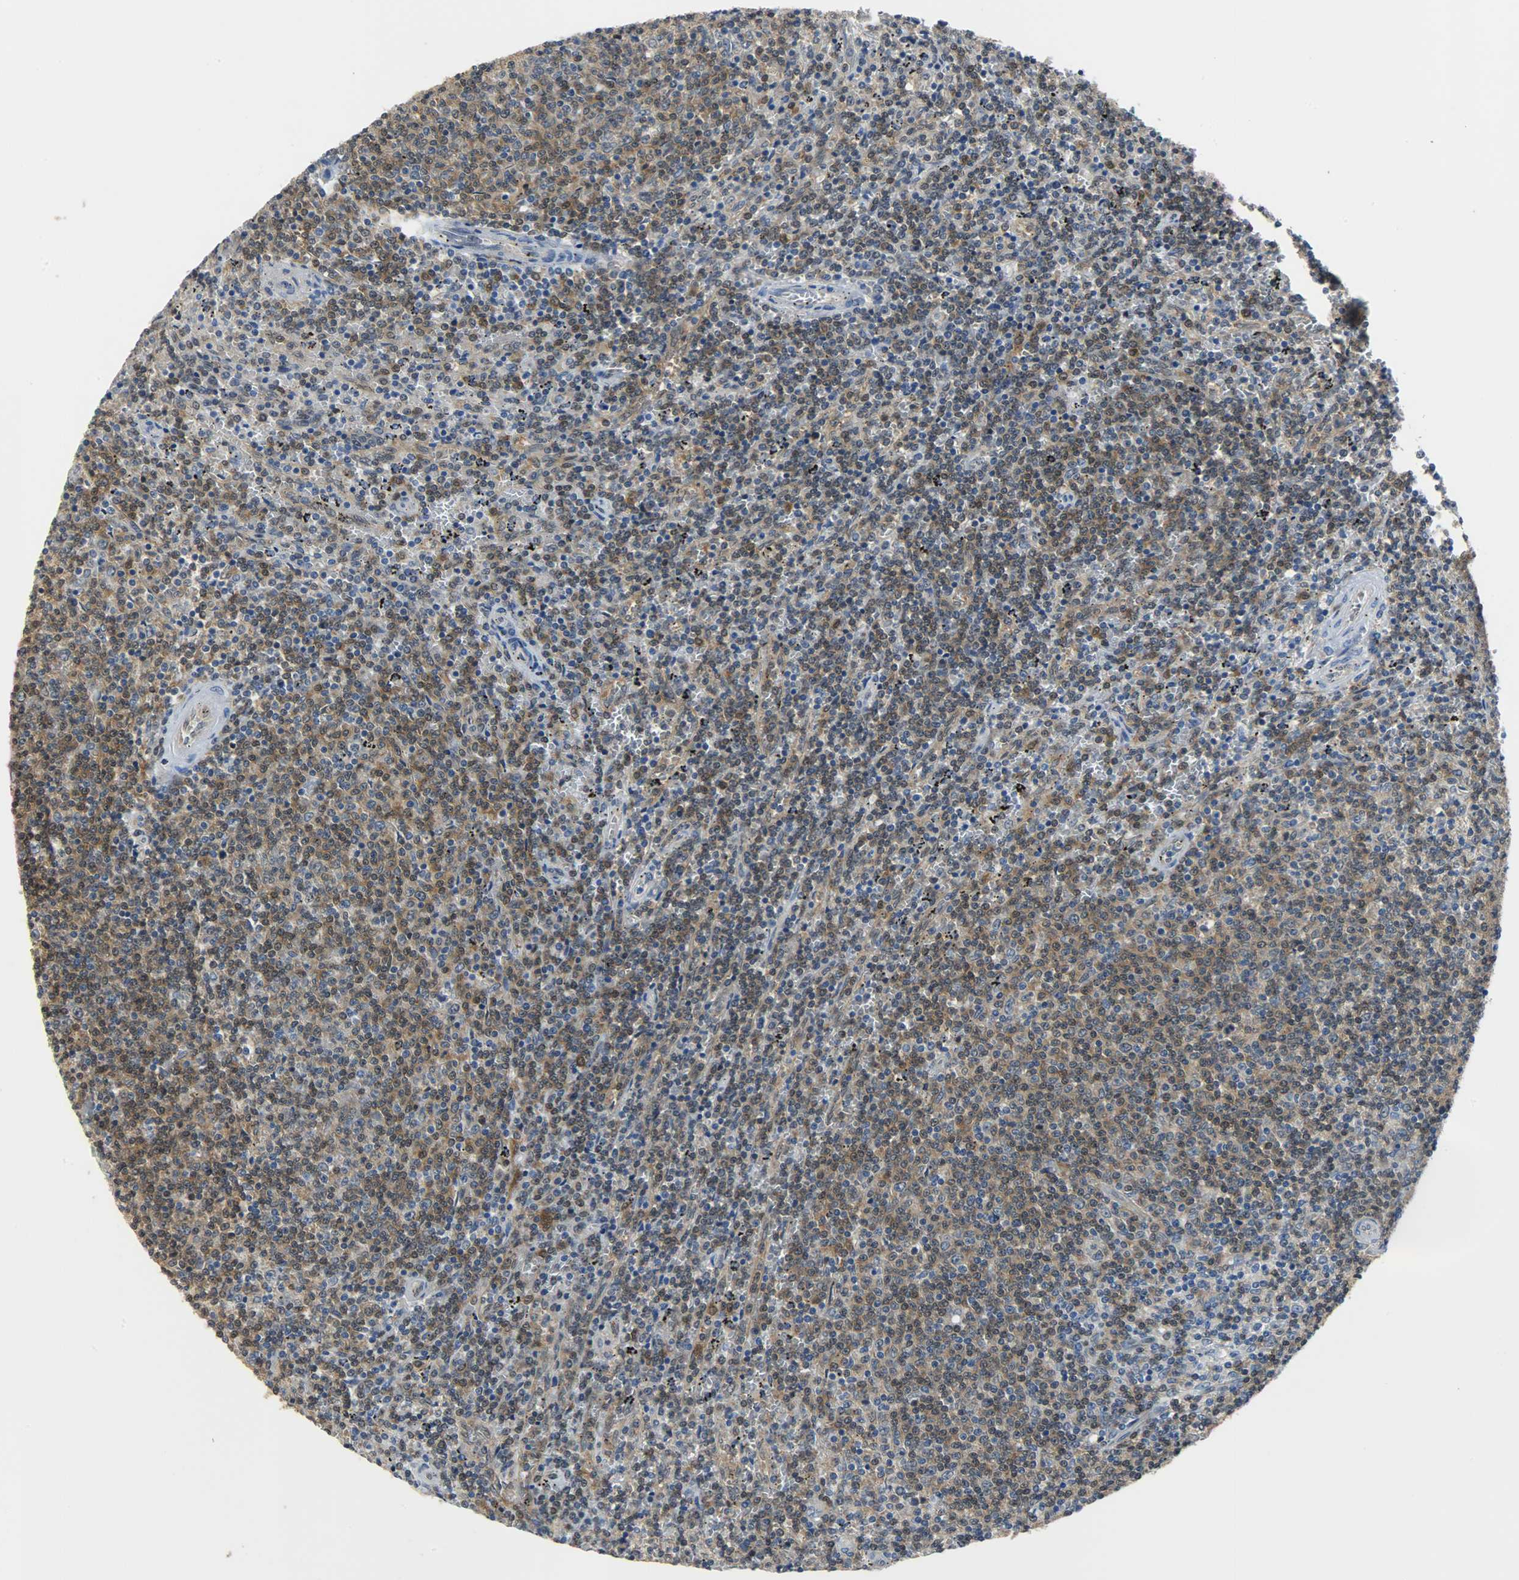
{"staining": {"intensity": "strong", "quantity": ">75%", "location": "cytoplasmic/membranous,nuclear"}, "tissue": "lymphoma", "cell_type": "Tumor cells", "image_type": "cancer", "snomed": [{"axis": "morphology", "description": "Malignant lymphoma, non-Hodgkin's type, Low grade"}, {"axis": "topography", "description": "Spleen"}], "caption": "Lymphoma tissue demonstrates strong cytoplasmic/membranous and nuclear positivity in approximately >75% of tumor cells, visualized by immunohistochemistry.", "gene": "EIF4EBP1", "patient": {"sex": "female", "age": 50}}